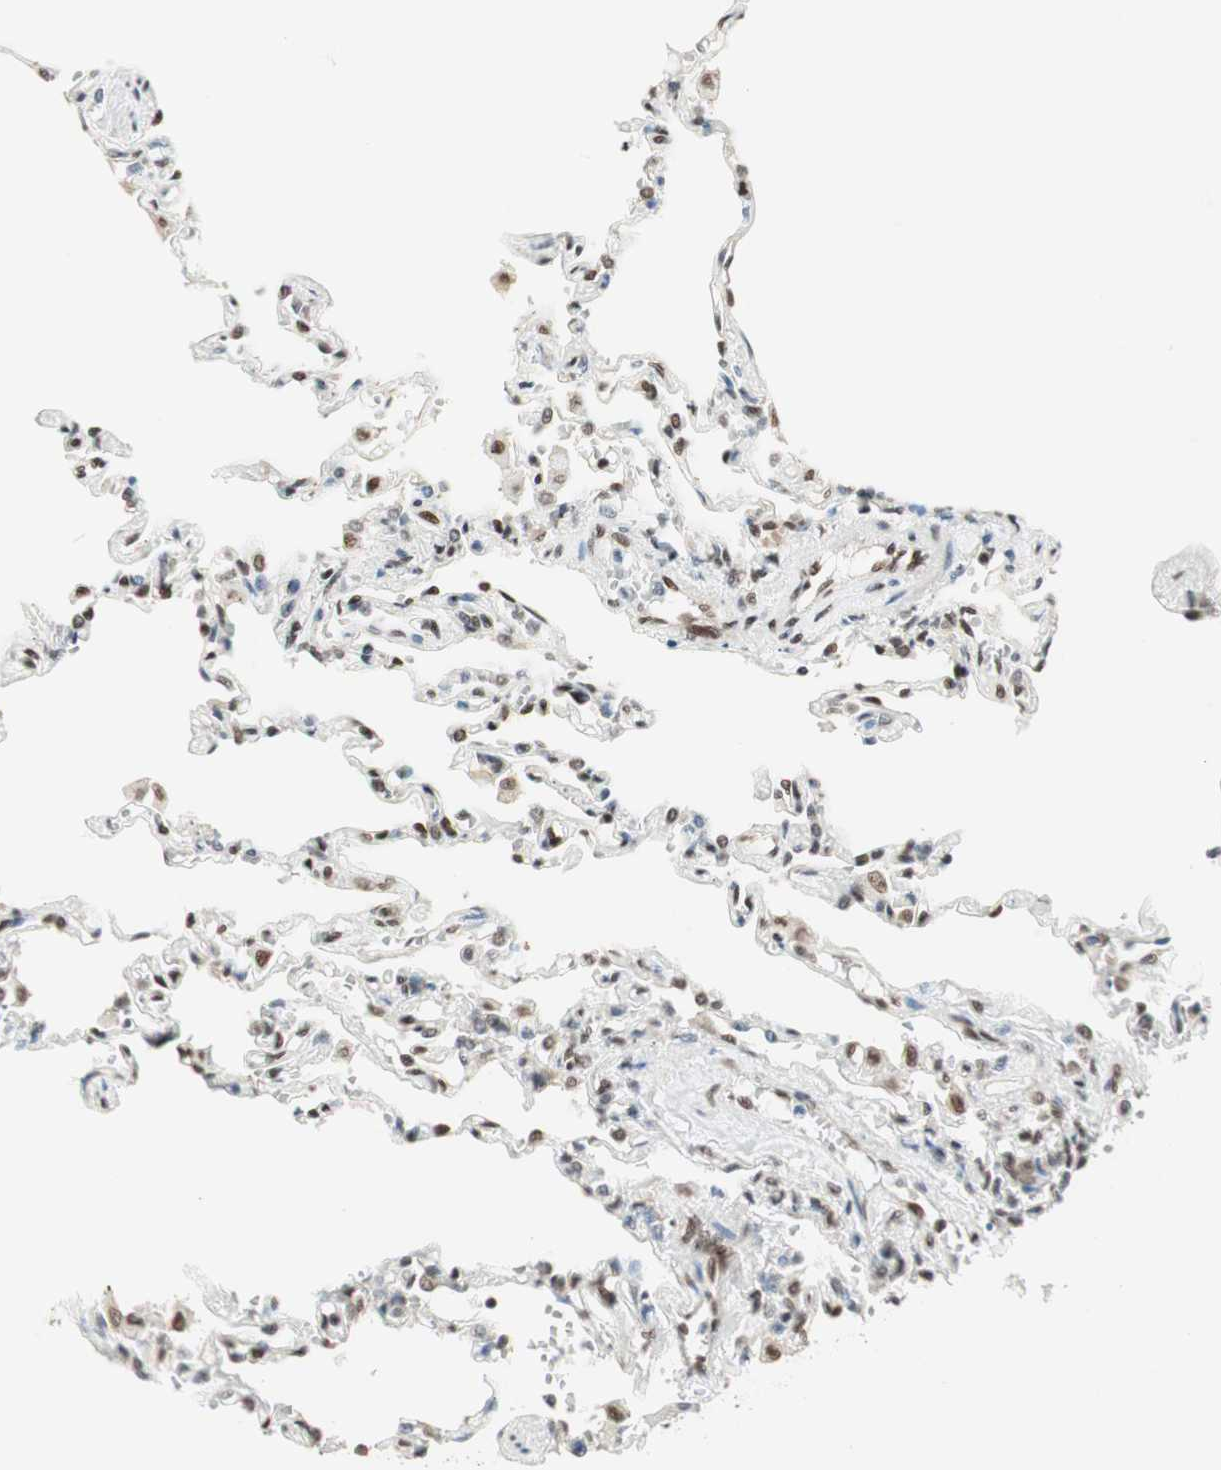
{"staining": {"intensity": "strong", "quantity": ">75%", "location": "nuclear"}, "tissue": "lung", "cell_type": "Alveolar cells", "image_type": "normal", "snomed": [{"axis": "morphology", "description": "Normal tissue, NOS"}, {"axis": "topography", "description": "Lung"}], "caption": "Immunohistochemistry (IHC) of benign human lung demonstrates high levels of strong nuclear positivity in approximately >75% of alveolar cells.", "gene": "ZBTB17", "patient": {"sex": "male", "age": 21}}